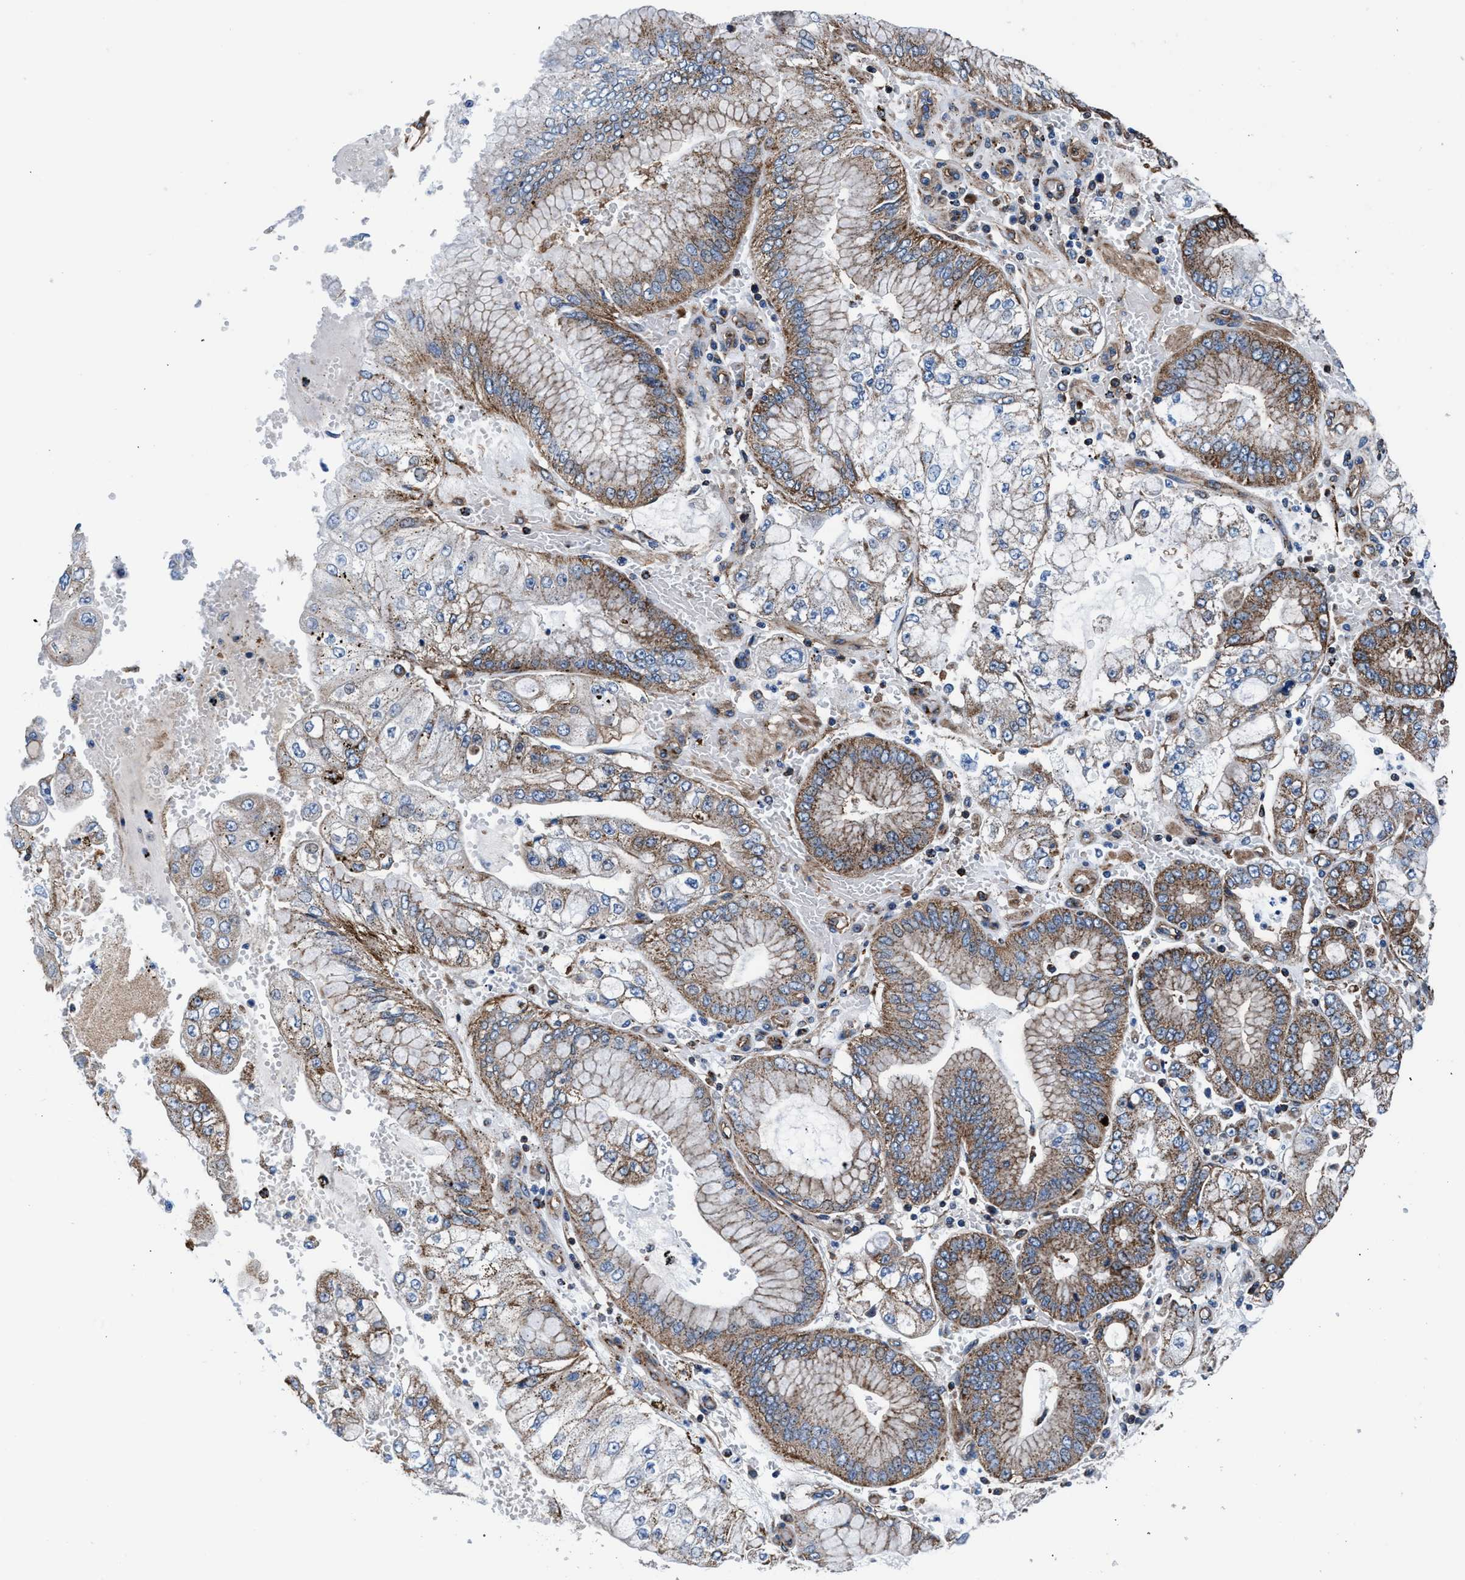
{"staining": {"intensity": "moderate", "quantity": ">75%", "location": "cytoplasmic/membranous"}, "tissue": "stomach cancer", "cell_type": "Tumor cells", "image_type": "cancer", "snomed": [{"axis": "morphology", "description": "Adenocarcinoma, NOS"}, {"axis": "topography", "description": "Stomach"}], "caption": "This histopathology image shows immunohistochemistry (IHC) staining of stomach cancer, with medium moderate cytoplasmic/membranous expression in about >75% of tumor cells.", "gene": "NKTR", "patient": {"sex": "male", "age": 76}}